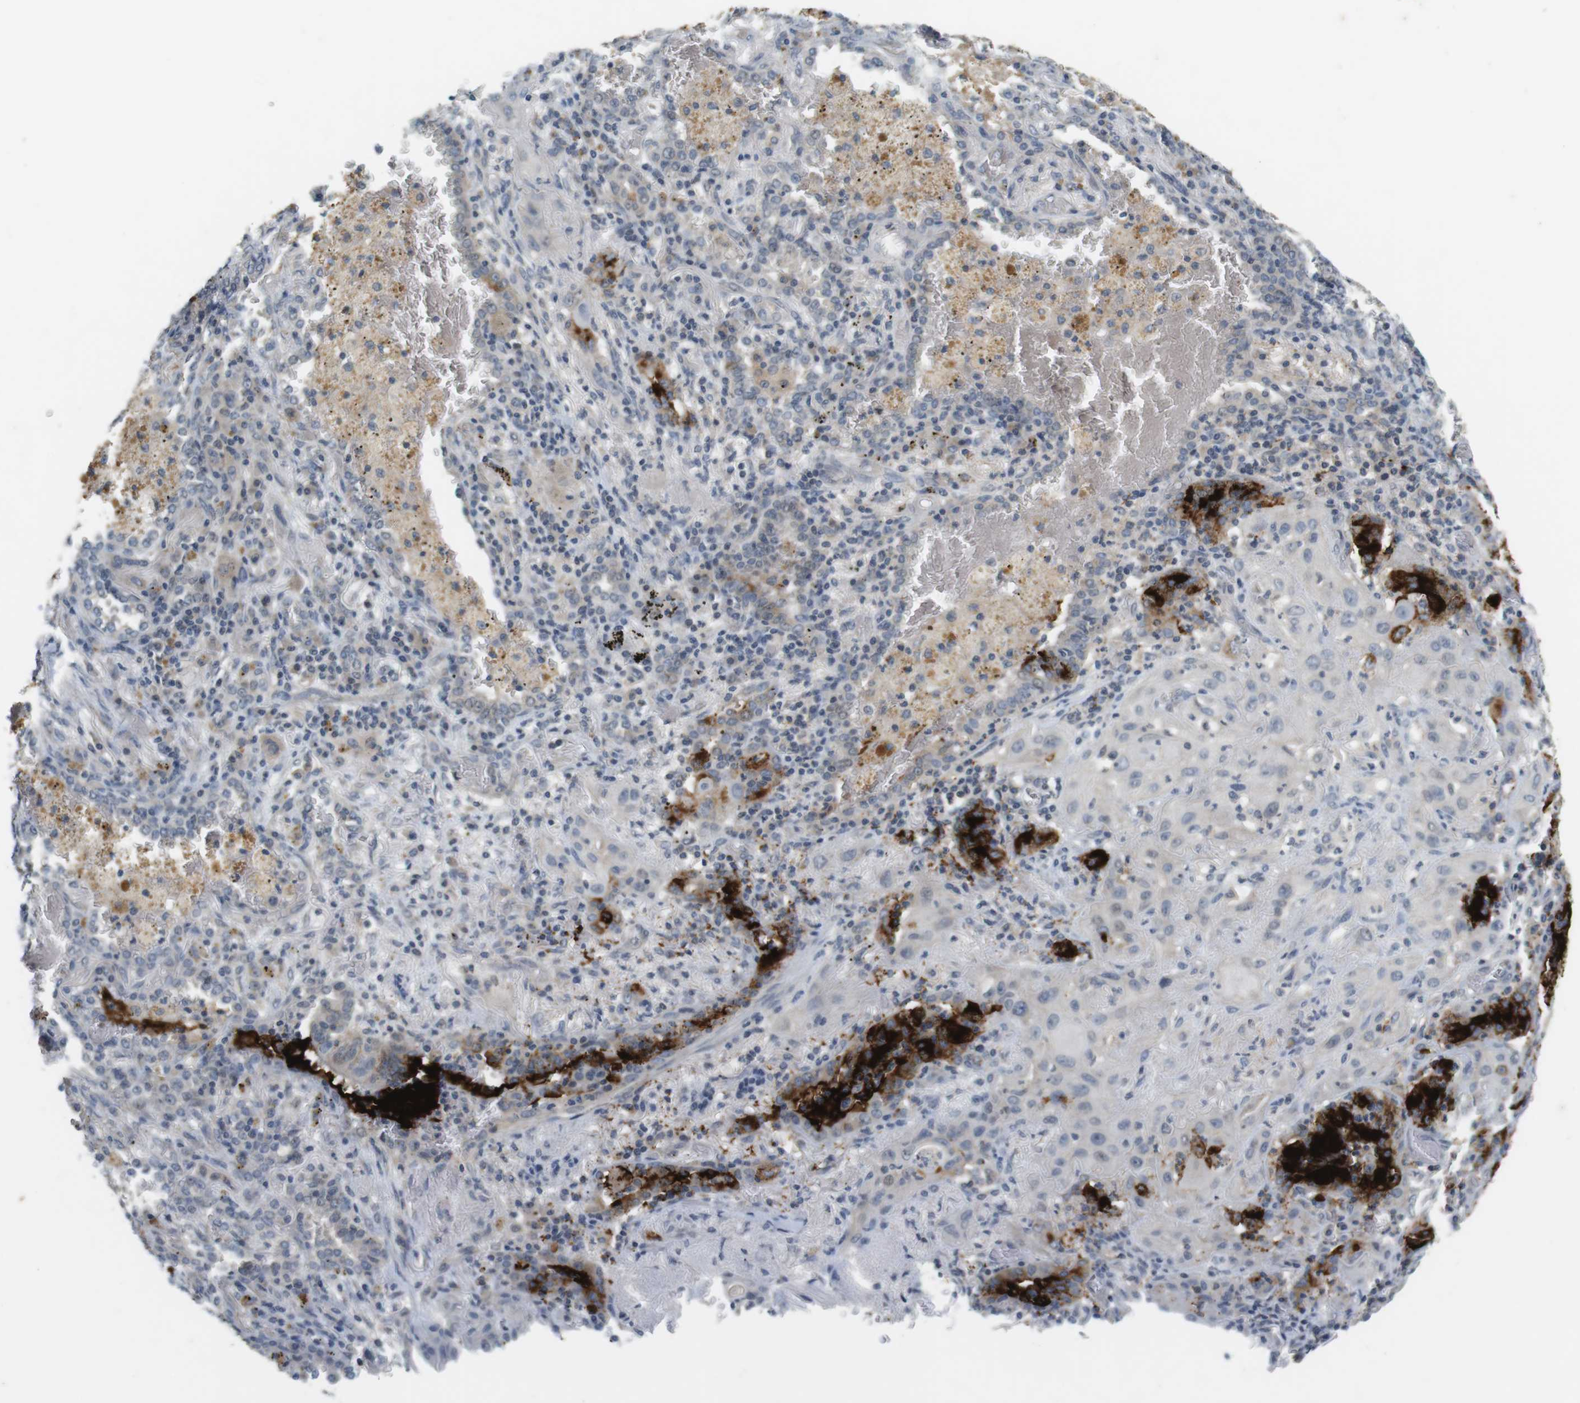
{"staining": {"intensity": "negative", "quantity": "none", "location": "none"}, "tissue": "lung cancer", "cell_type": "Tumor cells", "image_type": "cancer", "snomed": [{"axis": "morphology", "description": "Squamous cell carcinoma, NOS"}, {"axis": "topography", "description": "Lung"}], "caption": "This is a micrograph of IHC staining of lung squamous cell carcinoma, which shows no staining in tumor cells. The staining is performed using DAB brown chromogen with nuclei counter-stained in using hematoxylin.", "gene": "MUC5B", "patient": {"sex": "female", "age": 47}}